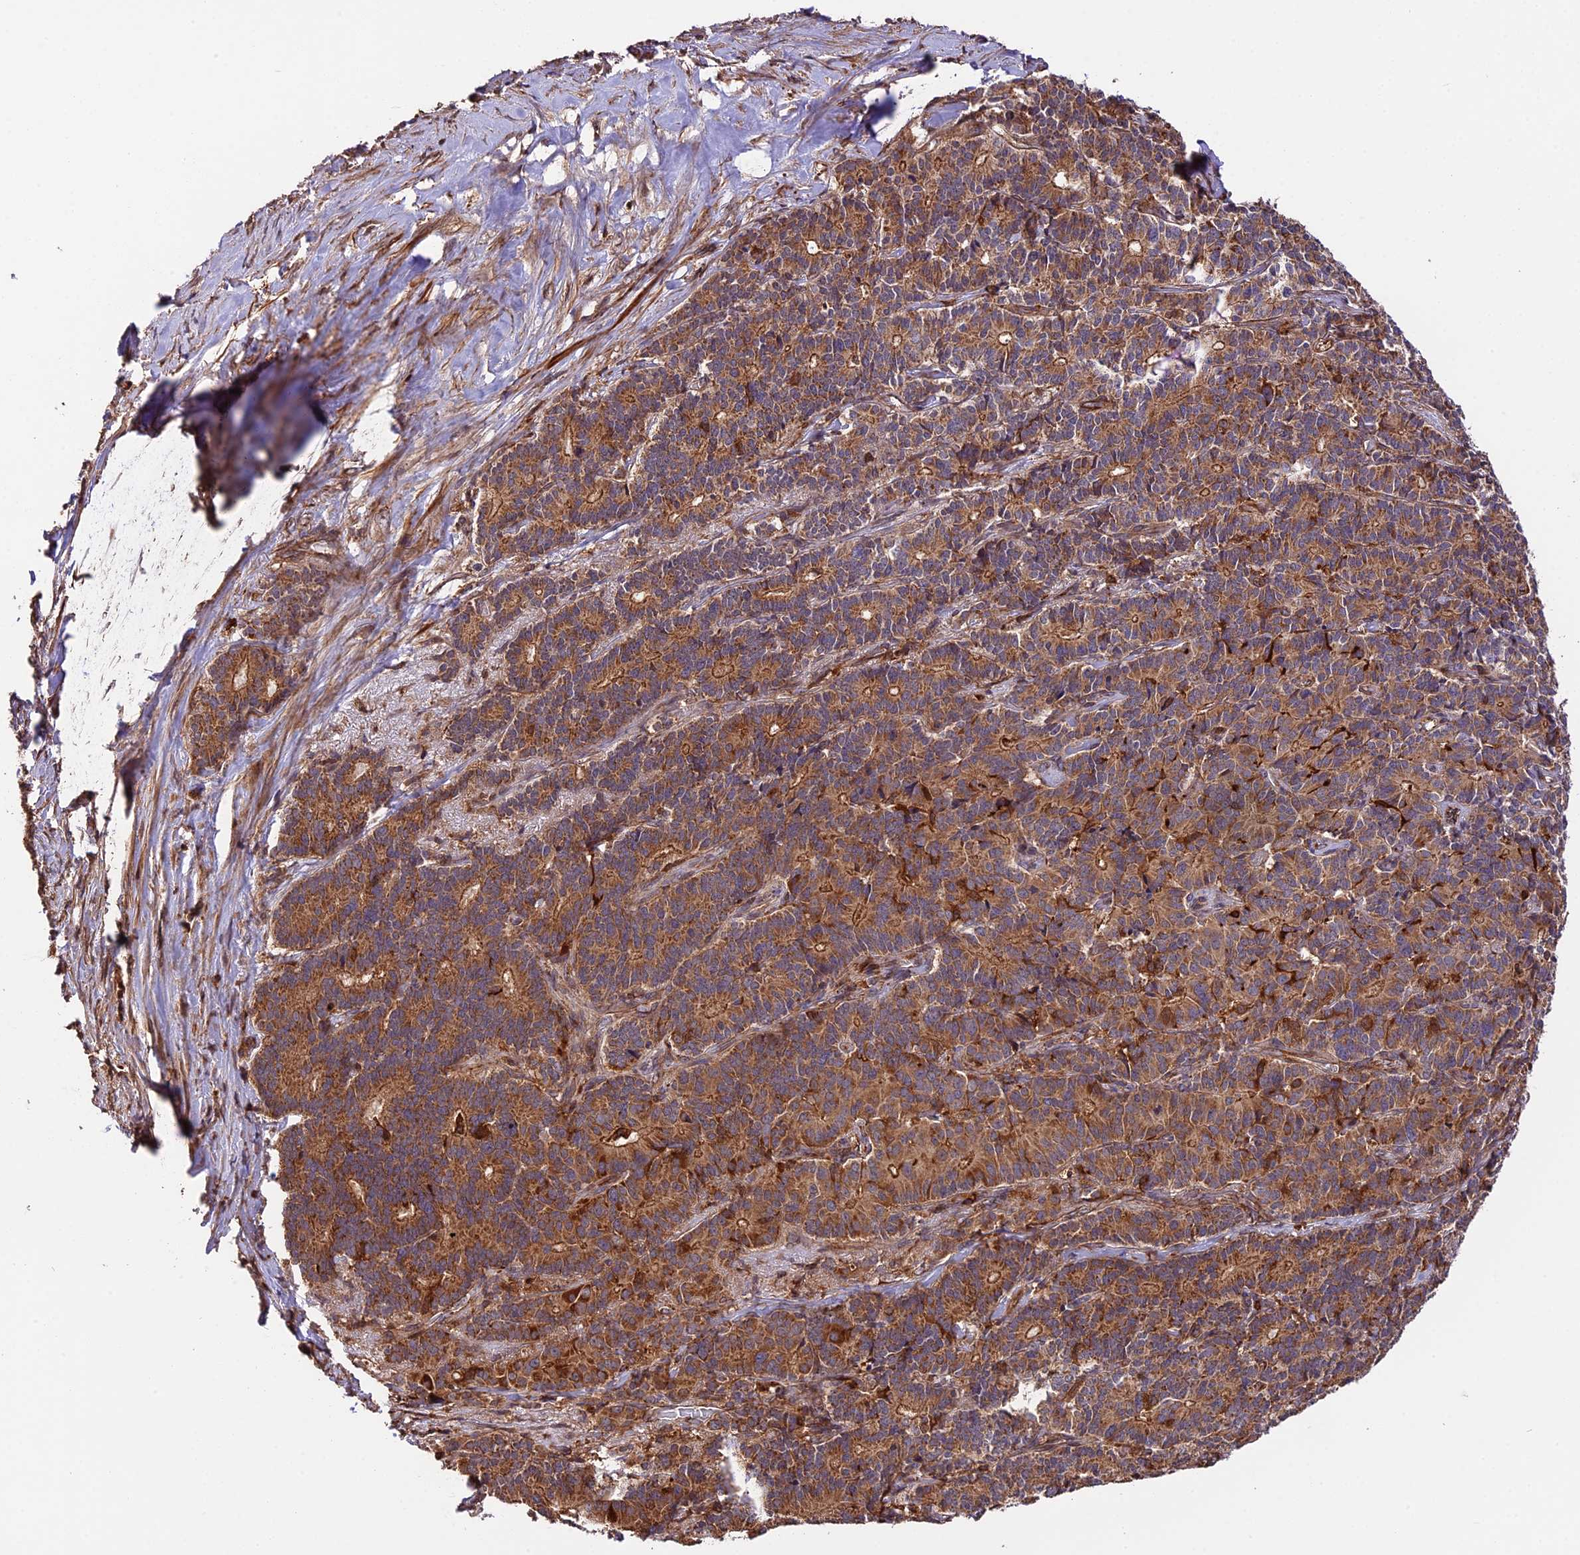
{"staining": {"intensity": "moderate", "quantity": ">75%", "location": "cytoplasmic/membranous"}, "tissue": "pancreatic cancer", "cell_type": "Tumor cells", "image_type": "cancer", "snomed": [{"axis": "morphology", "description": "Adenocarcinoma, NOS"}, {"axis": "topography", "description": "Pancreas"}], "caption": "Adenocarcinoma (pancreatic) tissue displays moderate cytoplasmic/membranous staining in approximately >75% of tumor cells, visualized by immunohistochemistry.", "gene": "HERPUD1", "patient": {"sex": "female", "age": 74}}